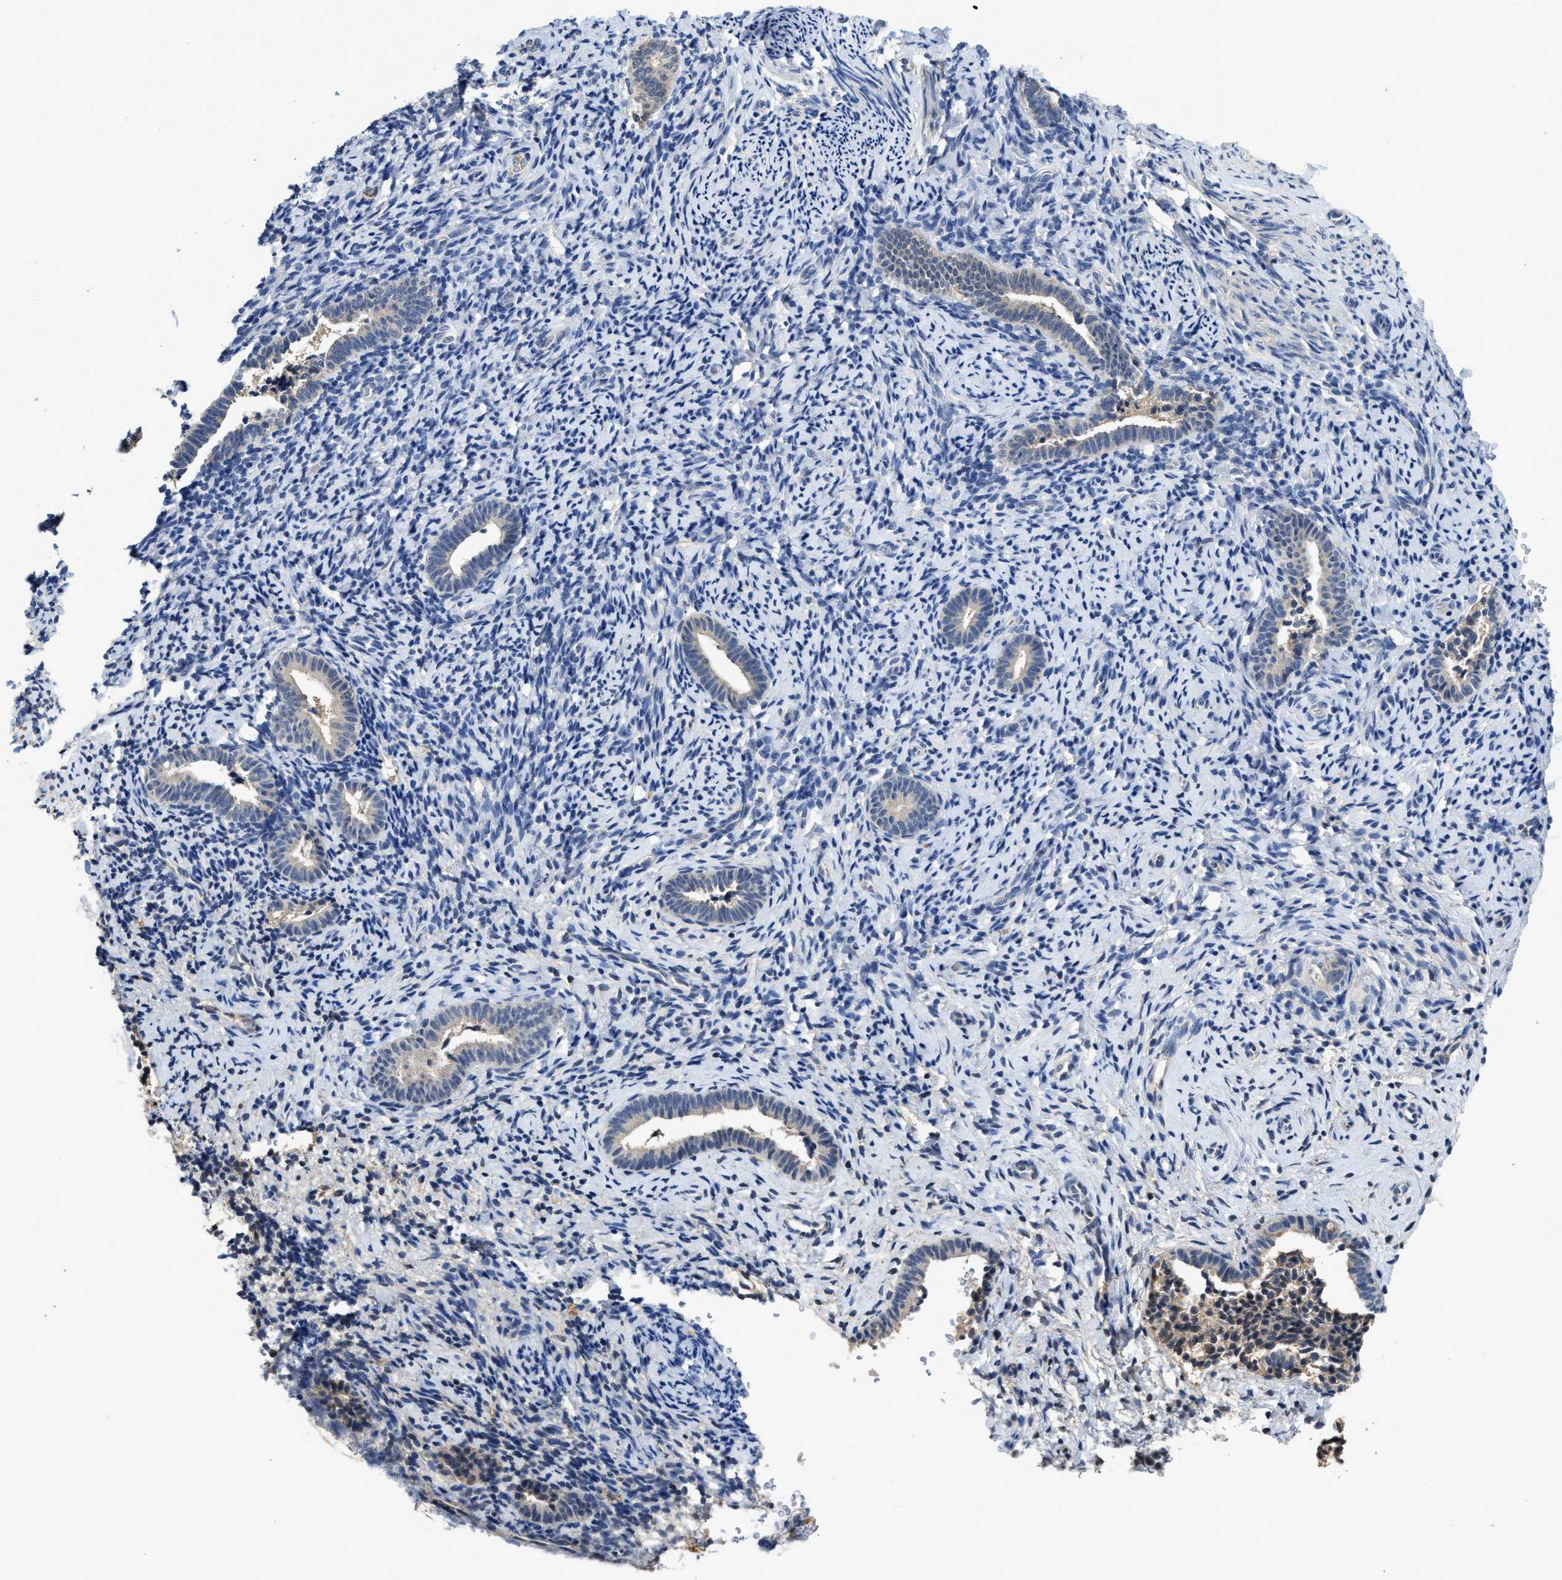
{"staining": {"intensity": "negative", "quantity": "none", "location": "none"}, "tissue": "endometrium", "cell_type": "Cells in endometrial stroma", "image_type": "normal", "snomed": [{"axis": "morphology", "description": "Normal tissue, NOS"}, {"axis": "topography", "description": "Endometrium"}], "caption": "High power microscopy micrograph of an immunohistochemistry photomicrograph of normal endometrium, revealing no significant staining in cells in endometrial stroma. Nuclei are stained in blue.", "gene": "INHA", "patient": {"sex": "female", "age": 51}}